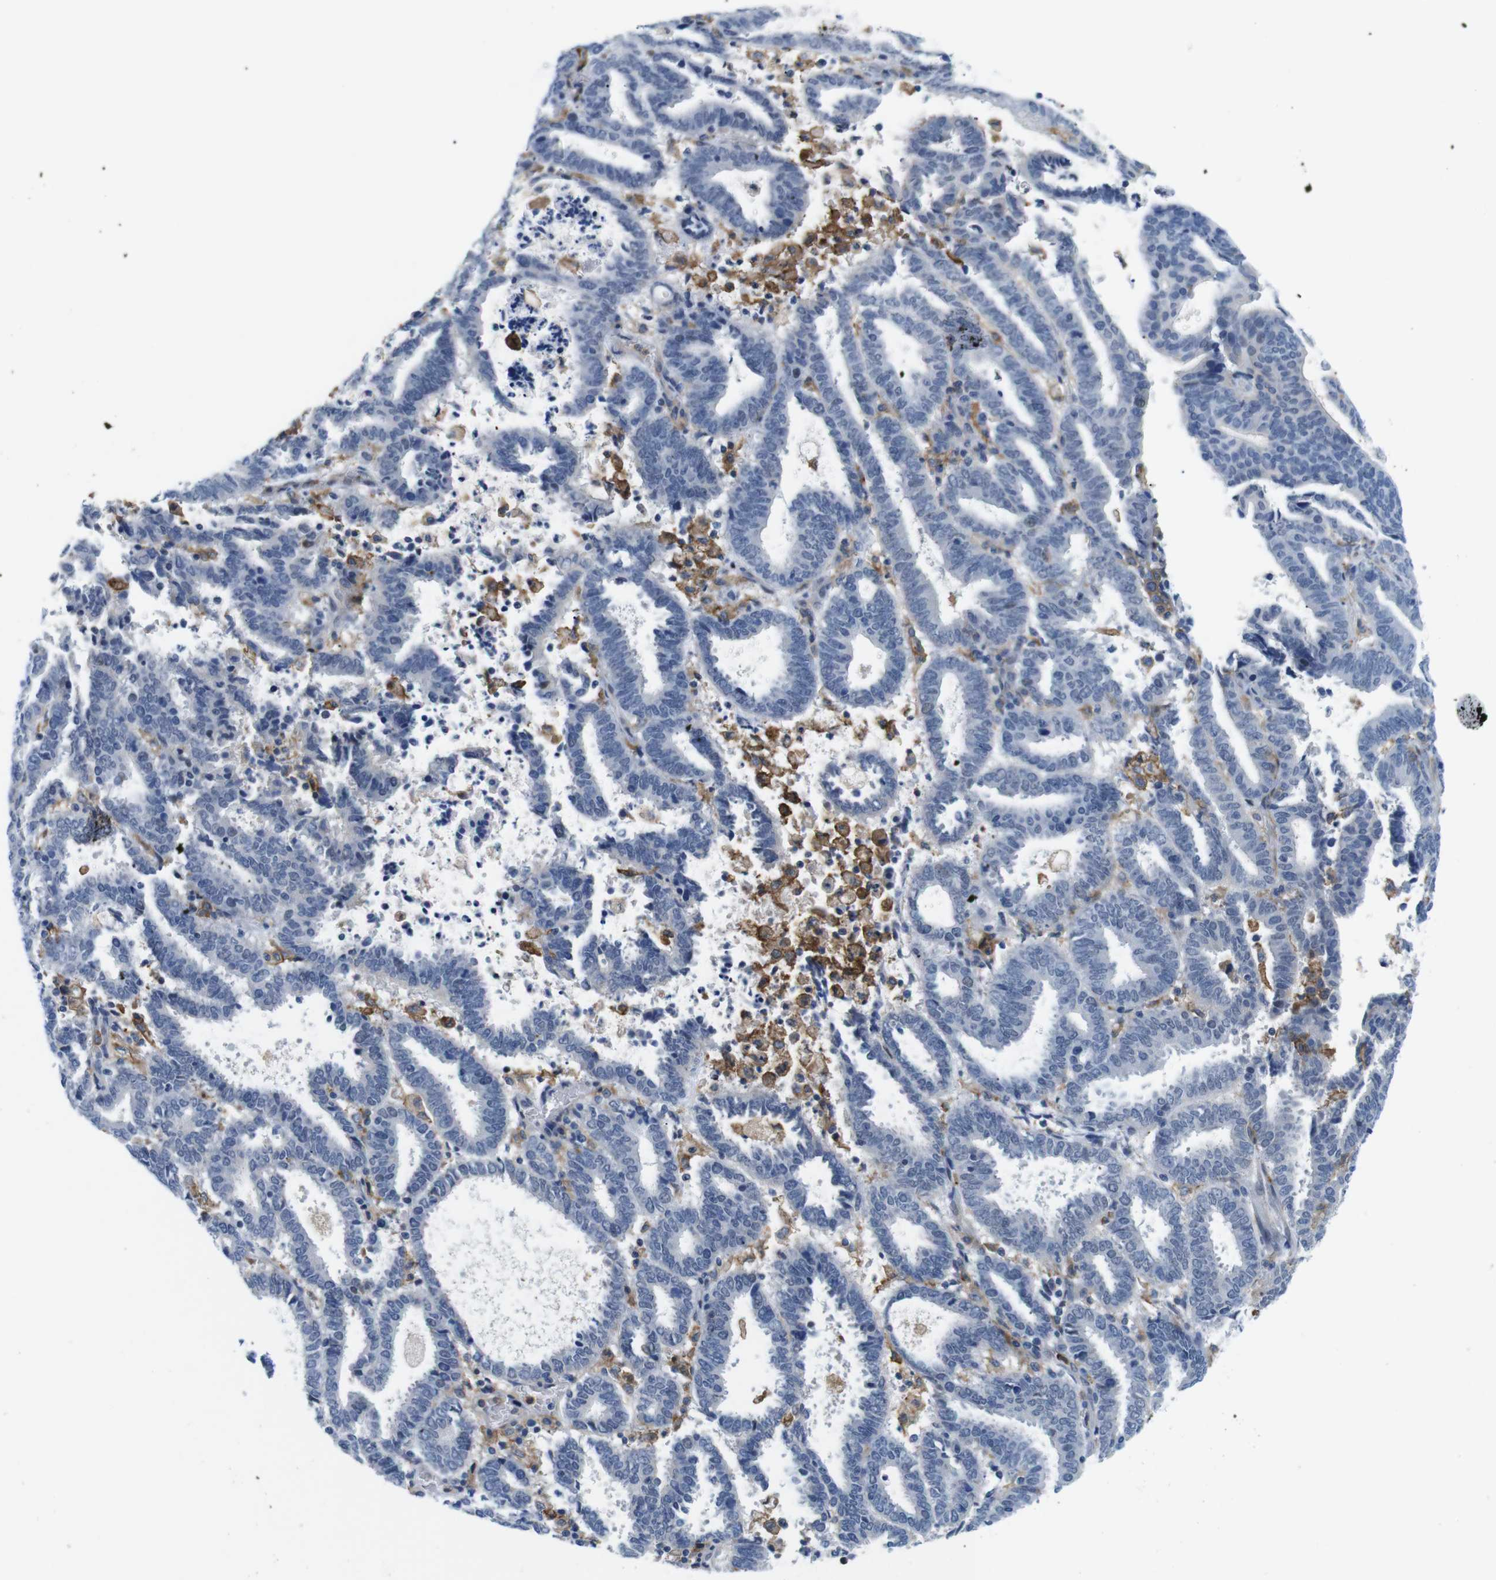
{"staining": {"intensity": "negative", "quantity": "none", "location": "none"}, "tissue": "endometrial cancer", "cell_type": "Tumor cells", "image_type": "cancer", "snomed": [{"axis": "morphology", "description": "Adenocarcinoma, NOS"}, {"axis": "topography", "description": "Uterus"}], "caption": "Endometrial adenocarcinoma was stained to show a protein in brown. There is no significant expression in tumor cells. The staining is performed using DAB brown chromogen with nuclei counter-stained in using hematoxylin.", "gene": "CD300C", "patient": {"sex": "female", "age": 83}}